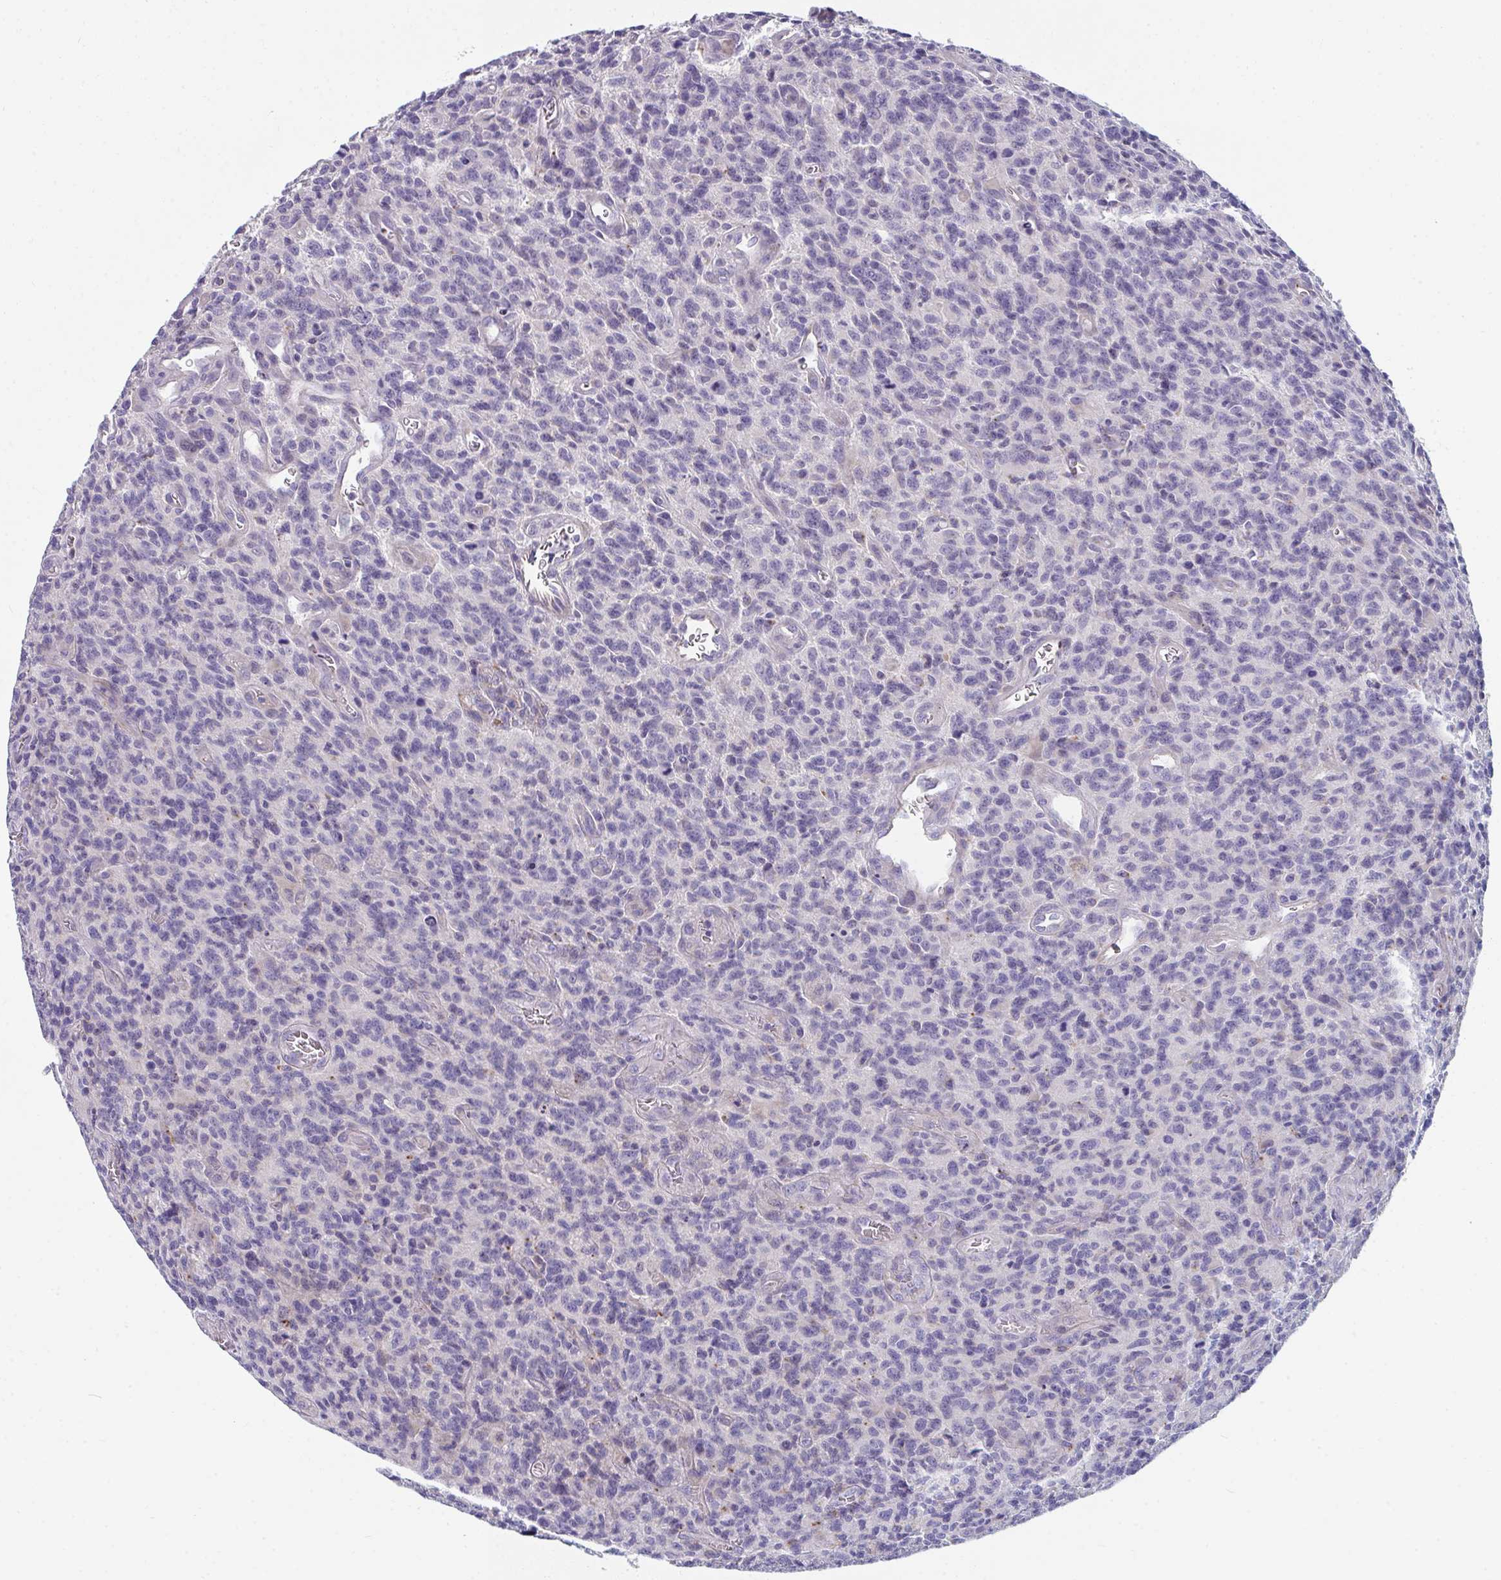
{"staining": {"intensity": "weak", "quantity": "<25%", "location": "cytoplasmic/membranous"}, "tissue": "glioma", "cell_type": "Tumor cells", "image_type": "cancer", "snomed": [{"axis": "morphology", "description": "Glioma, malignant, High grade"}, {"axis": "topography", "description": "Brain"}], "caption": "Histopathology image shows no protein positivity in tumor cells of malignant glioma (high-grade) tissue.", "gene": "EIF1AD", "patient": {"sex": "male", "age": 76}}